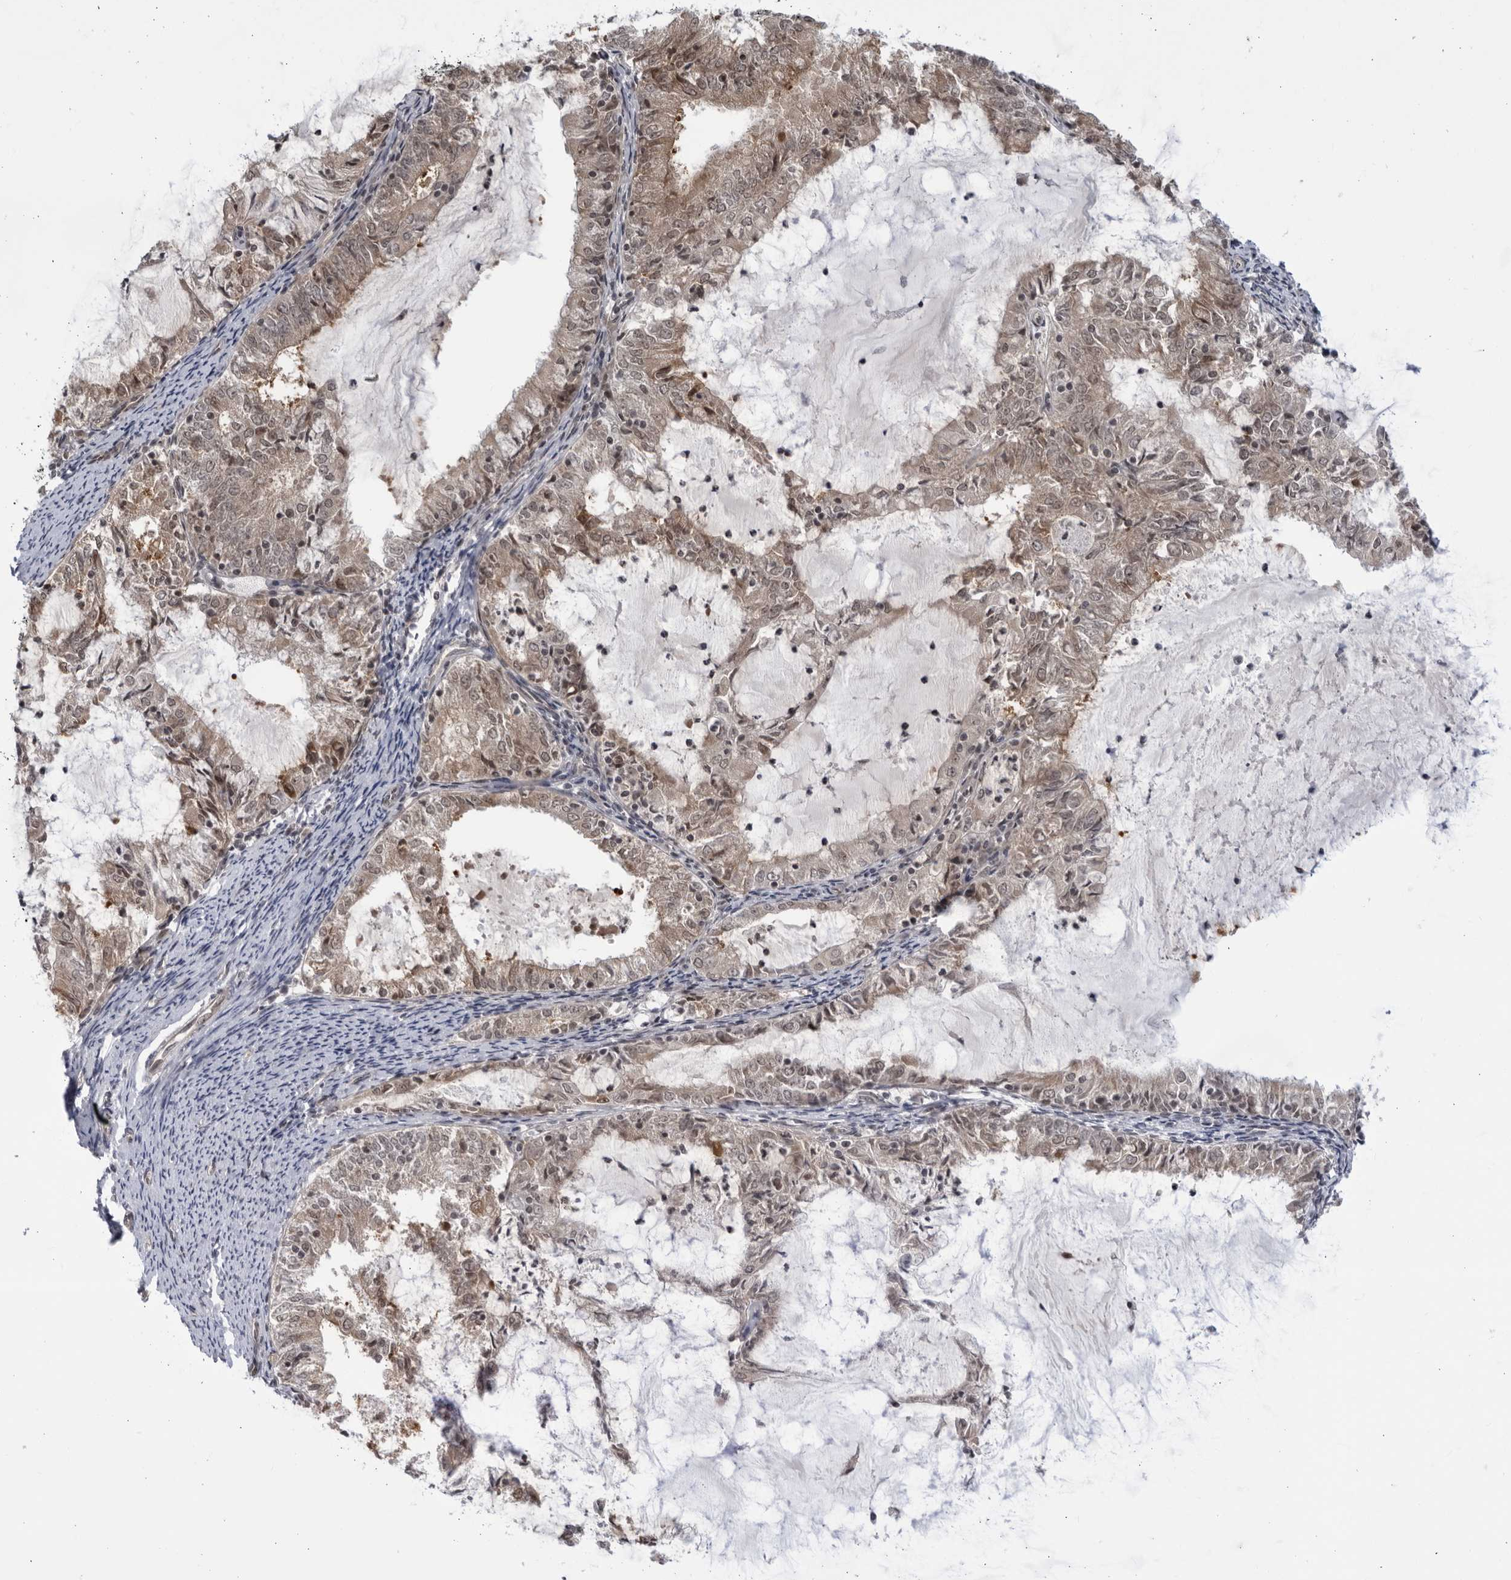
{"staining": {"intensity": "weak", "quantity": ">75%", "location": "cytoplasmic/membranous,nuclear"}, "tissue": "endometrial cancer", "cell_type": "Tumor cells", "image_type": "cancer", "snomed": [{"axis": "morphology", "description": "Adenocarcinoma, NOS"}, {"axis": "topography", "description": "Endometrium"}], "caption": "Immunohistochemistry of endometrial cancer (adenocarcinoma) exhibits low levels of weak cytoplasmic/membranous and nuclear staining in about >75% of tumor cells.", "gene": "ITGB3BP", "patient": {"sex": "female", "age": 57}}